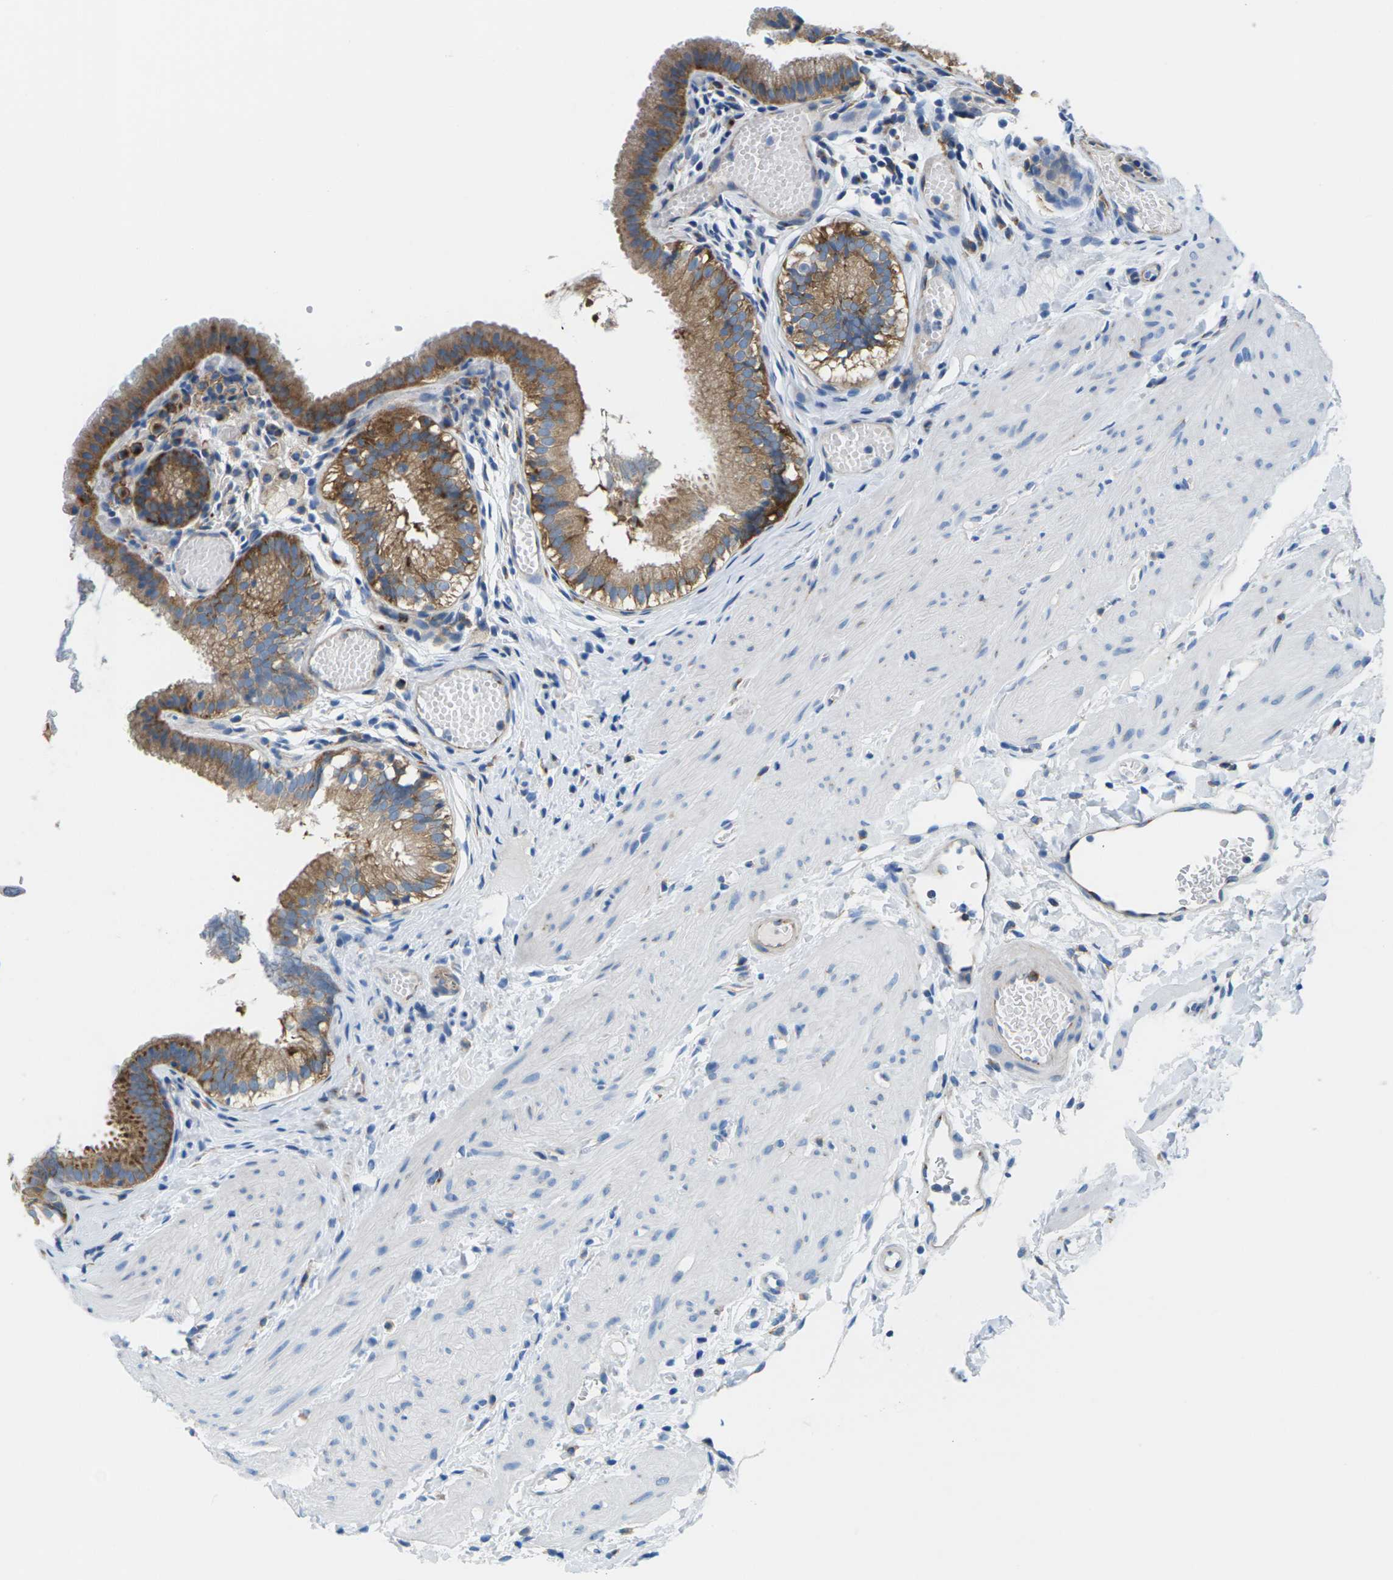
{"staining": {"intensity": "moderate", "quantity": ">75%", "location": "cytoplasmic/membranous"}, "tissue": "gallbladder", "cell_type": "Glandular cells", "image_type": "normal", "snomed": [{"axis": "morphology", "description": "Normal tissue, NOS"}, {"axis": "topography", "description": "Gallbladder"}], "caption": "Normal gallbladder was stained to show a protein in brown. There is medium levels of moderate cytoplasmic/membranous positivity in about >75% of glandular cells.", "gene": "SYNGR2", "patient": {"sex": "female", "age": 26}}